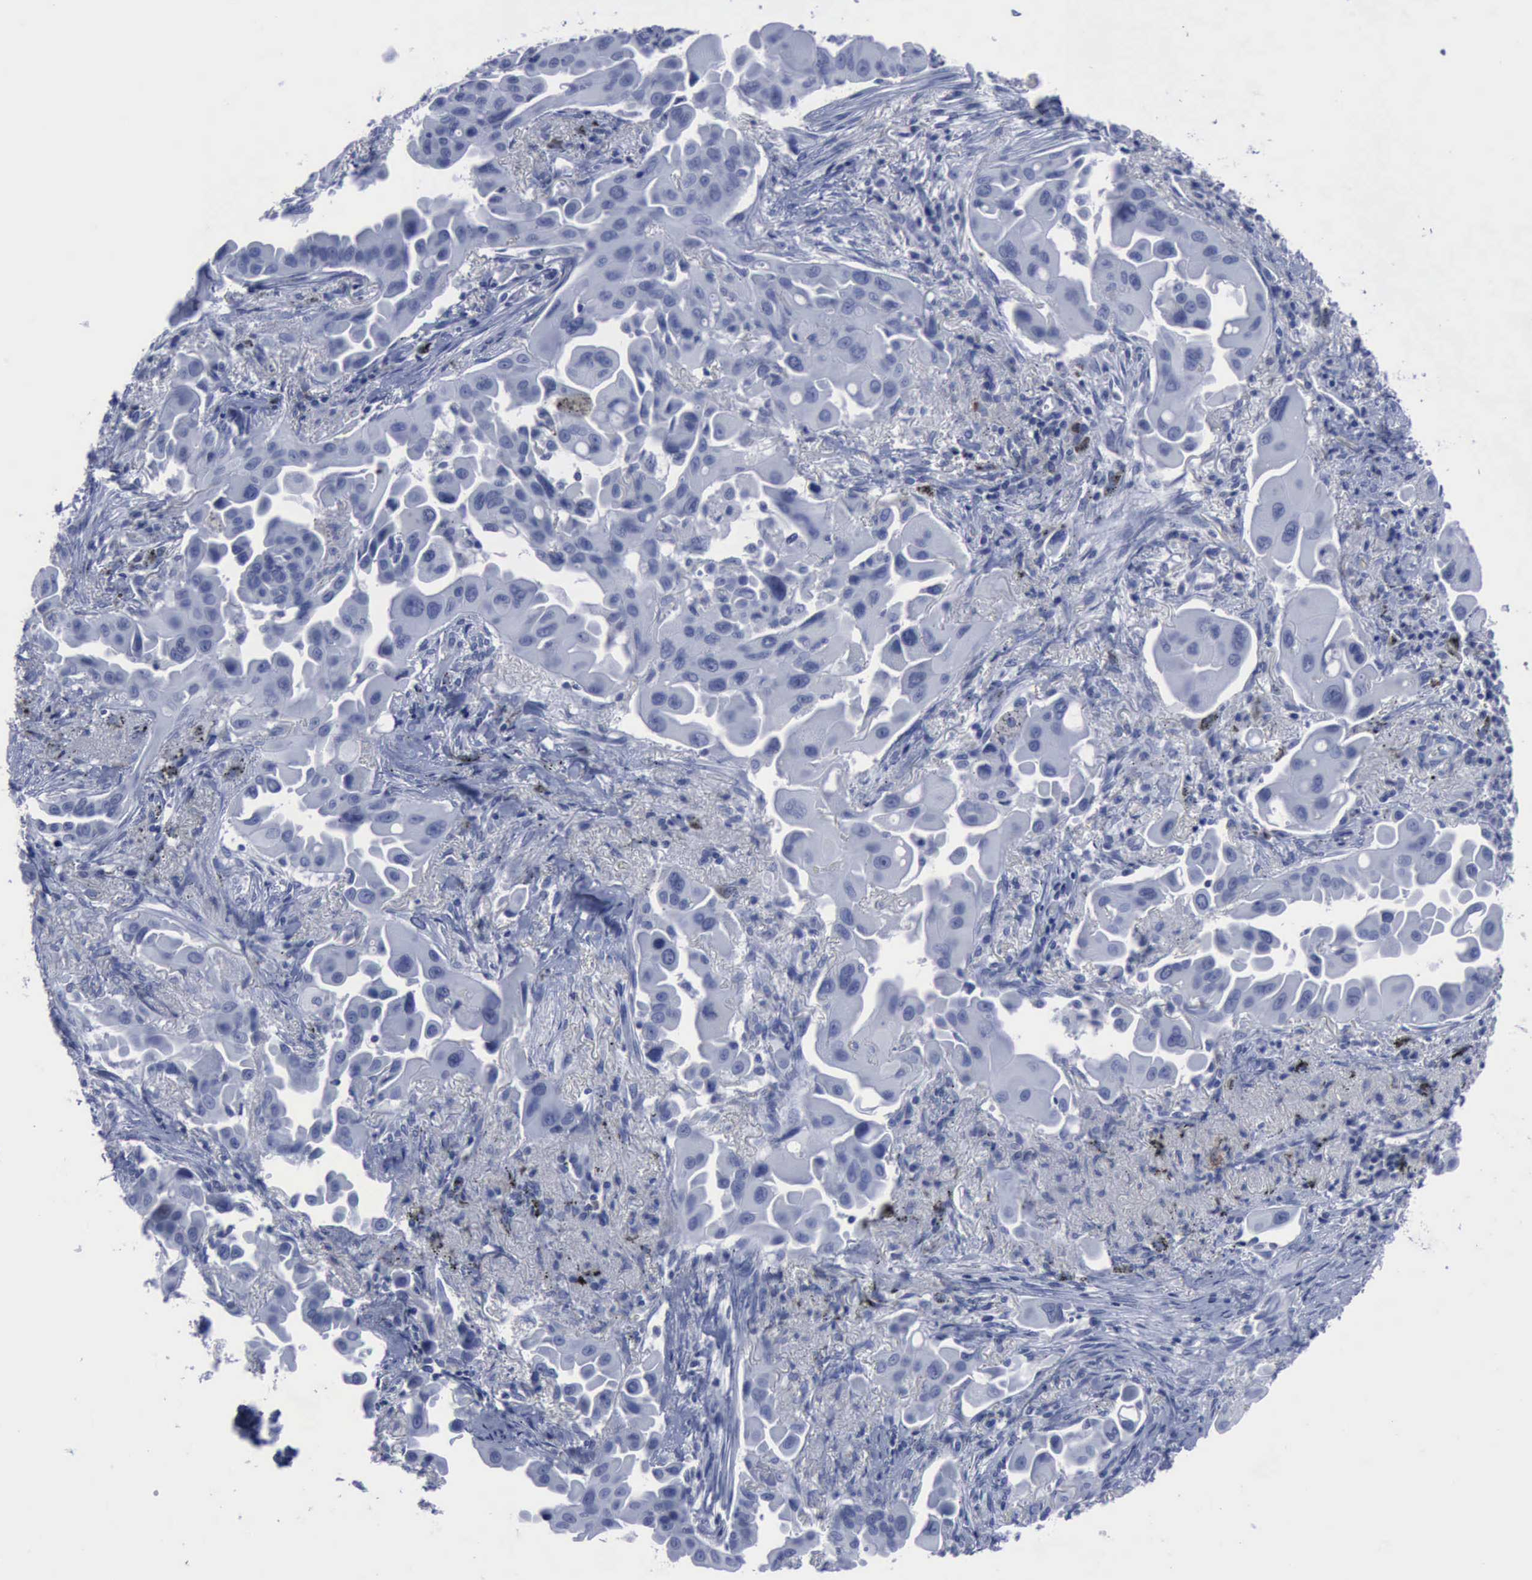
{"staining": {"intensity": "negative", "quantity": "none", "location": "none"}, "tissue": "lung cancer", "cell_type": "Tumor cells", "image_type": "cancer", "snomed": [{"axis": "morphology", "description": "Adenocarcinoma, NOS"}, {"axis": "topography", "description": "Lung"}], "caption": "DAB immunohistochemical staining of lung cancer demonstrates no significant staining in tumor cells. (DAB (3,3'-diaminobenzidine) immunohistochemistry visualized using brightfield microscopy, high magnification).", "gene": "NGFR", "patient": {"sex": "male", "age": 68}}